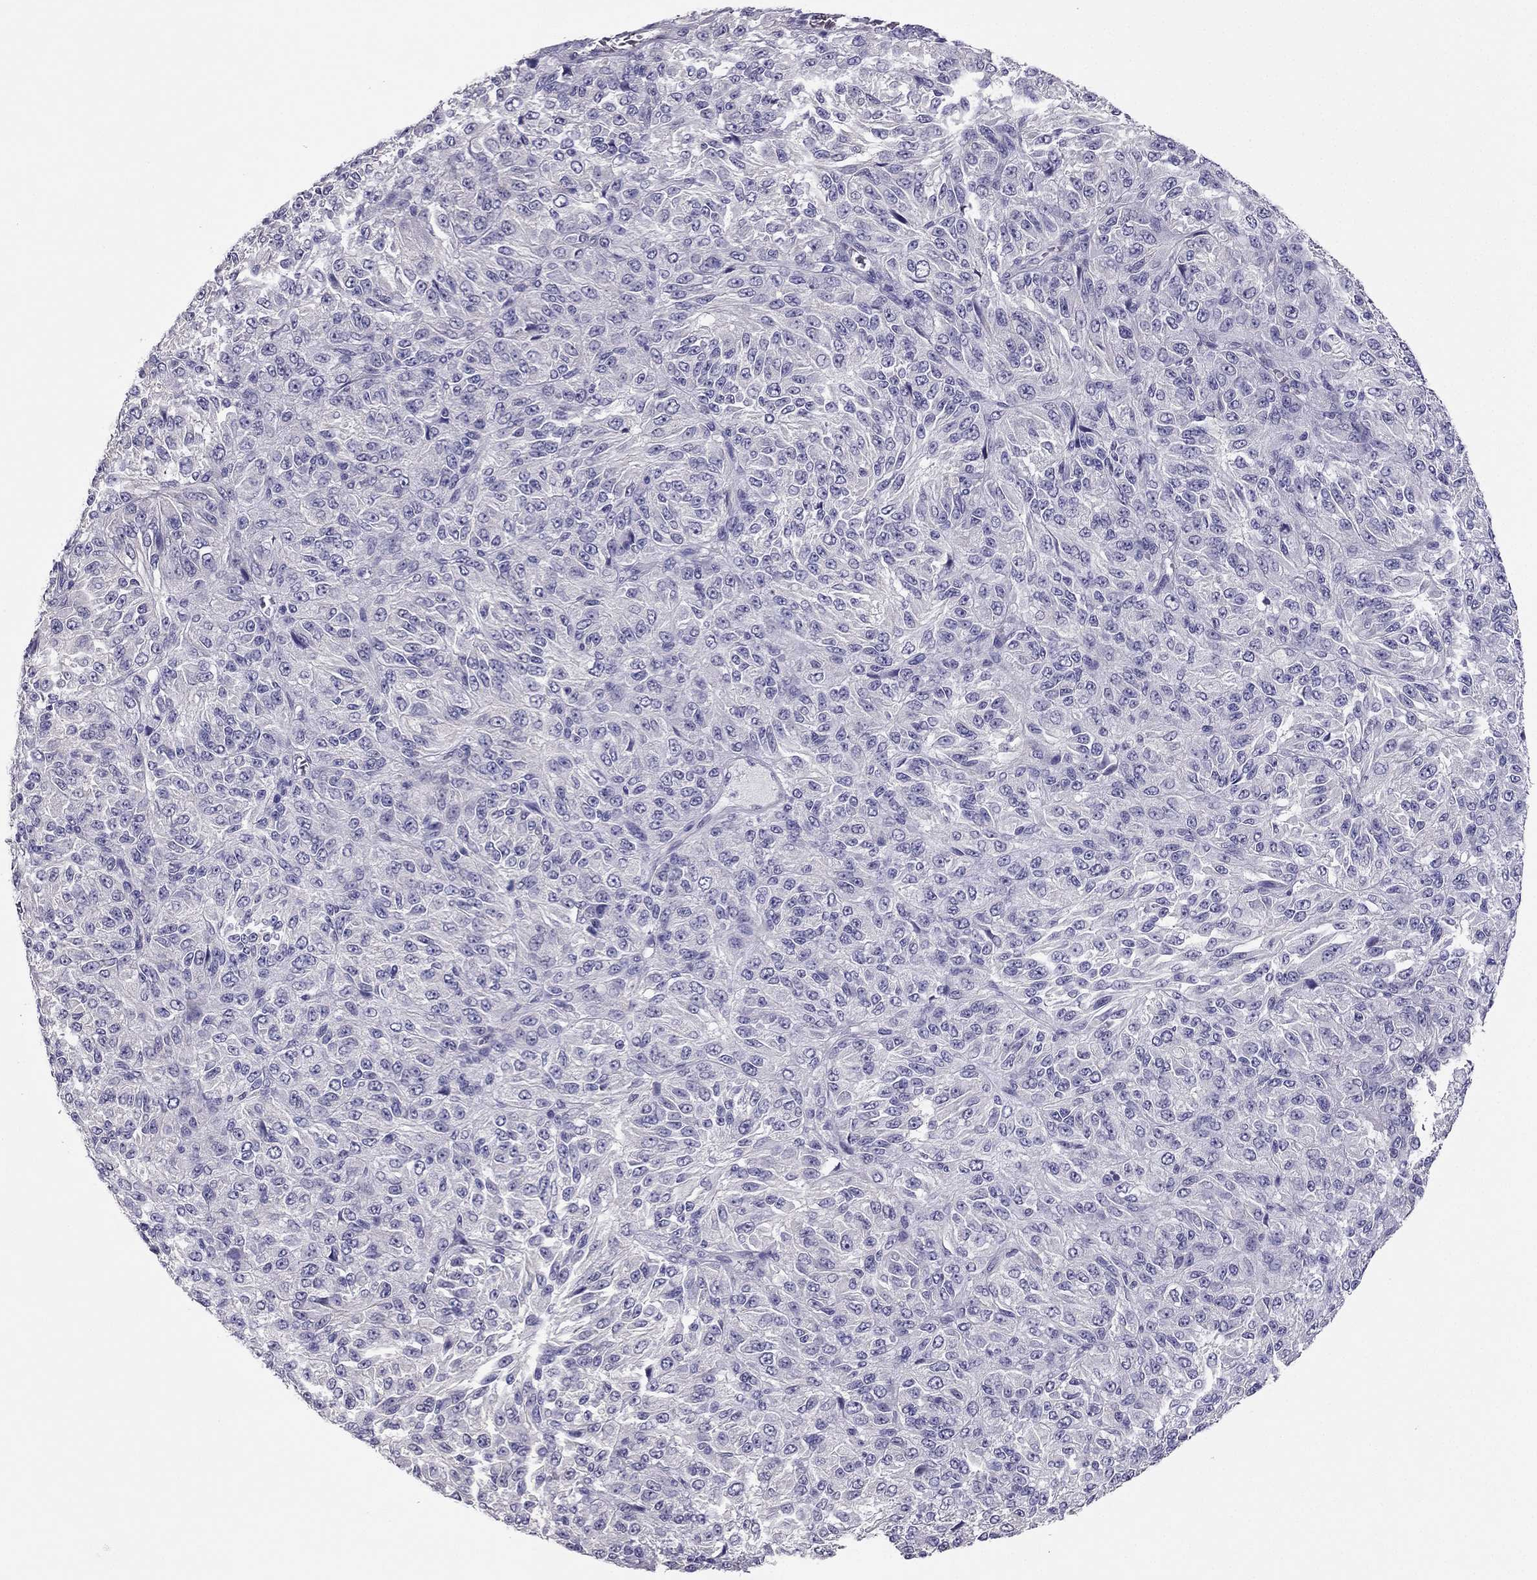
{"staining": {"intensity": "negative", "quantity": "none", "location": "none"}, "tissue": "melanoma", "cell_type": "Tumor cells", "image_type": "cancer", "snomed": [{"axis": "morphology", "description": "Malignant melanoma, Metastatic site"}, {"axis": "topography", "description": "Brain"}], "caption": "Photomicrograph shows no significant protein expression in tumor cells of malignant melanoma (metastatic site).", "gene": "PDE6A", "patient": {"sex": "female", "age": 56}}